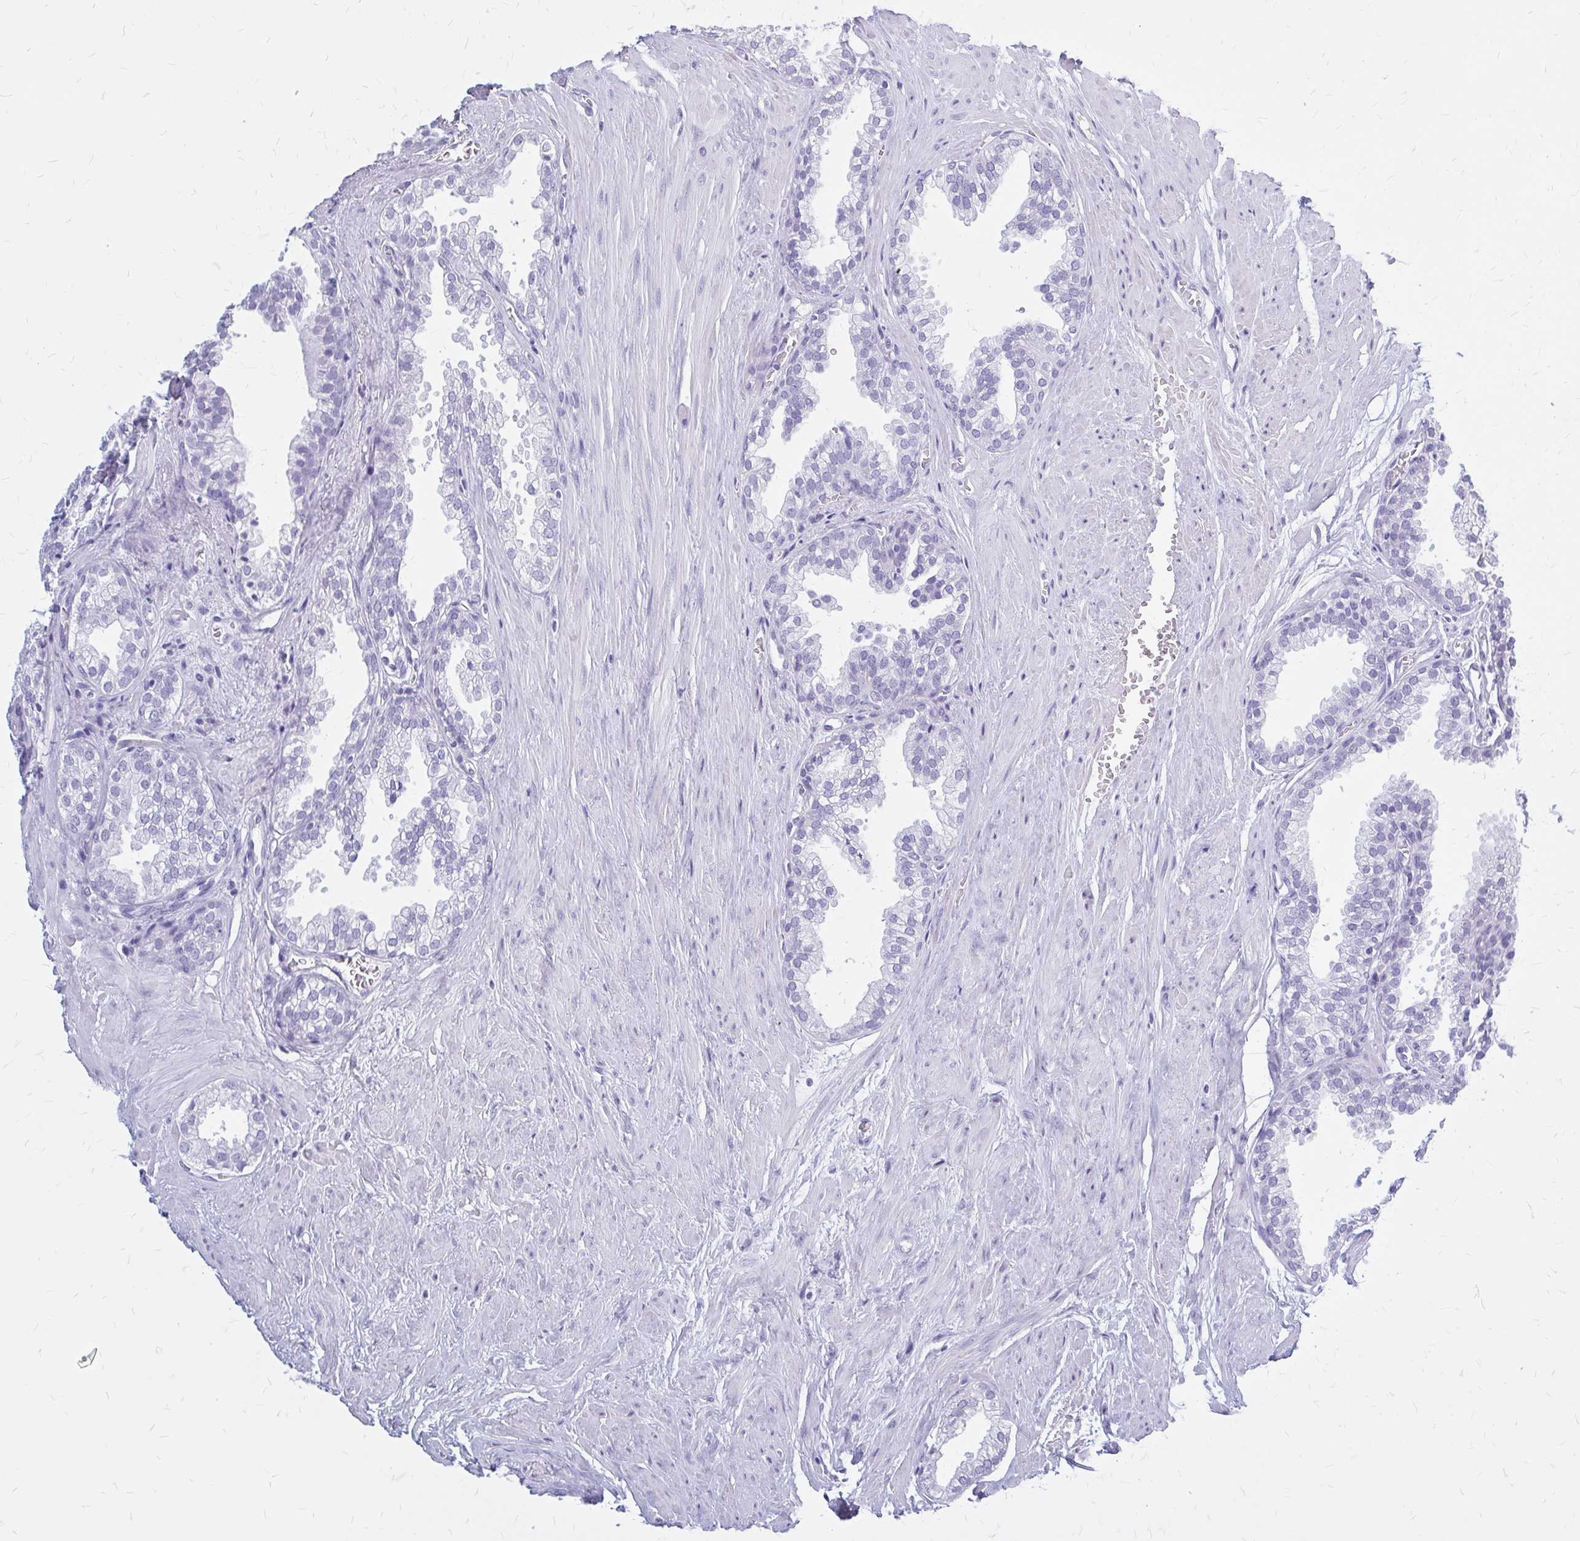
{"staining": {"intensity": "negative", "quantity": "none", "location": "none"}, "tissue": "prostate", "cell_type": "Glandular cells", "image_type": "normal", "snomed": [{"axis": "morphology", "description": "Normal tissue, NOS"}, {"axis": "topography", "description": "Prostate"}, {"axis": "topography", "description": "Peripheral nerve tissue"}], "caption": "DAB (3,3'-diaminobenzidine) immunohistochemical staining of unremarkable prostate reveals no significant positivity in glandular cells. (Stains: DAB IHC with hematoxylin counter stain, Microscopy: brightfield microscopy at high magnification).", "gene": "KLHDC7A", "patient": {"sex": "male", "age": 55}}